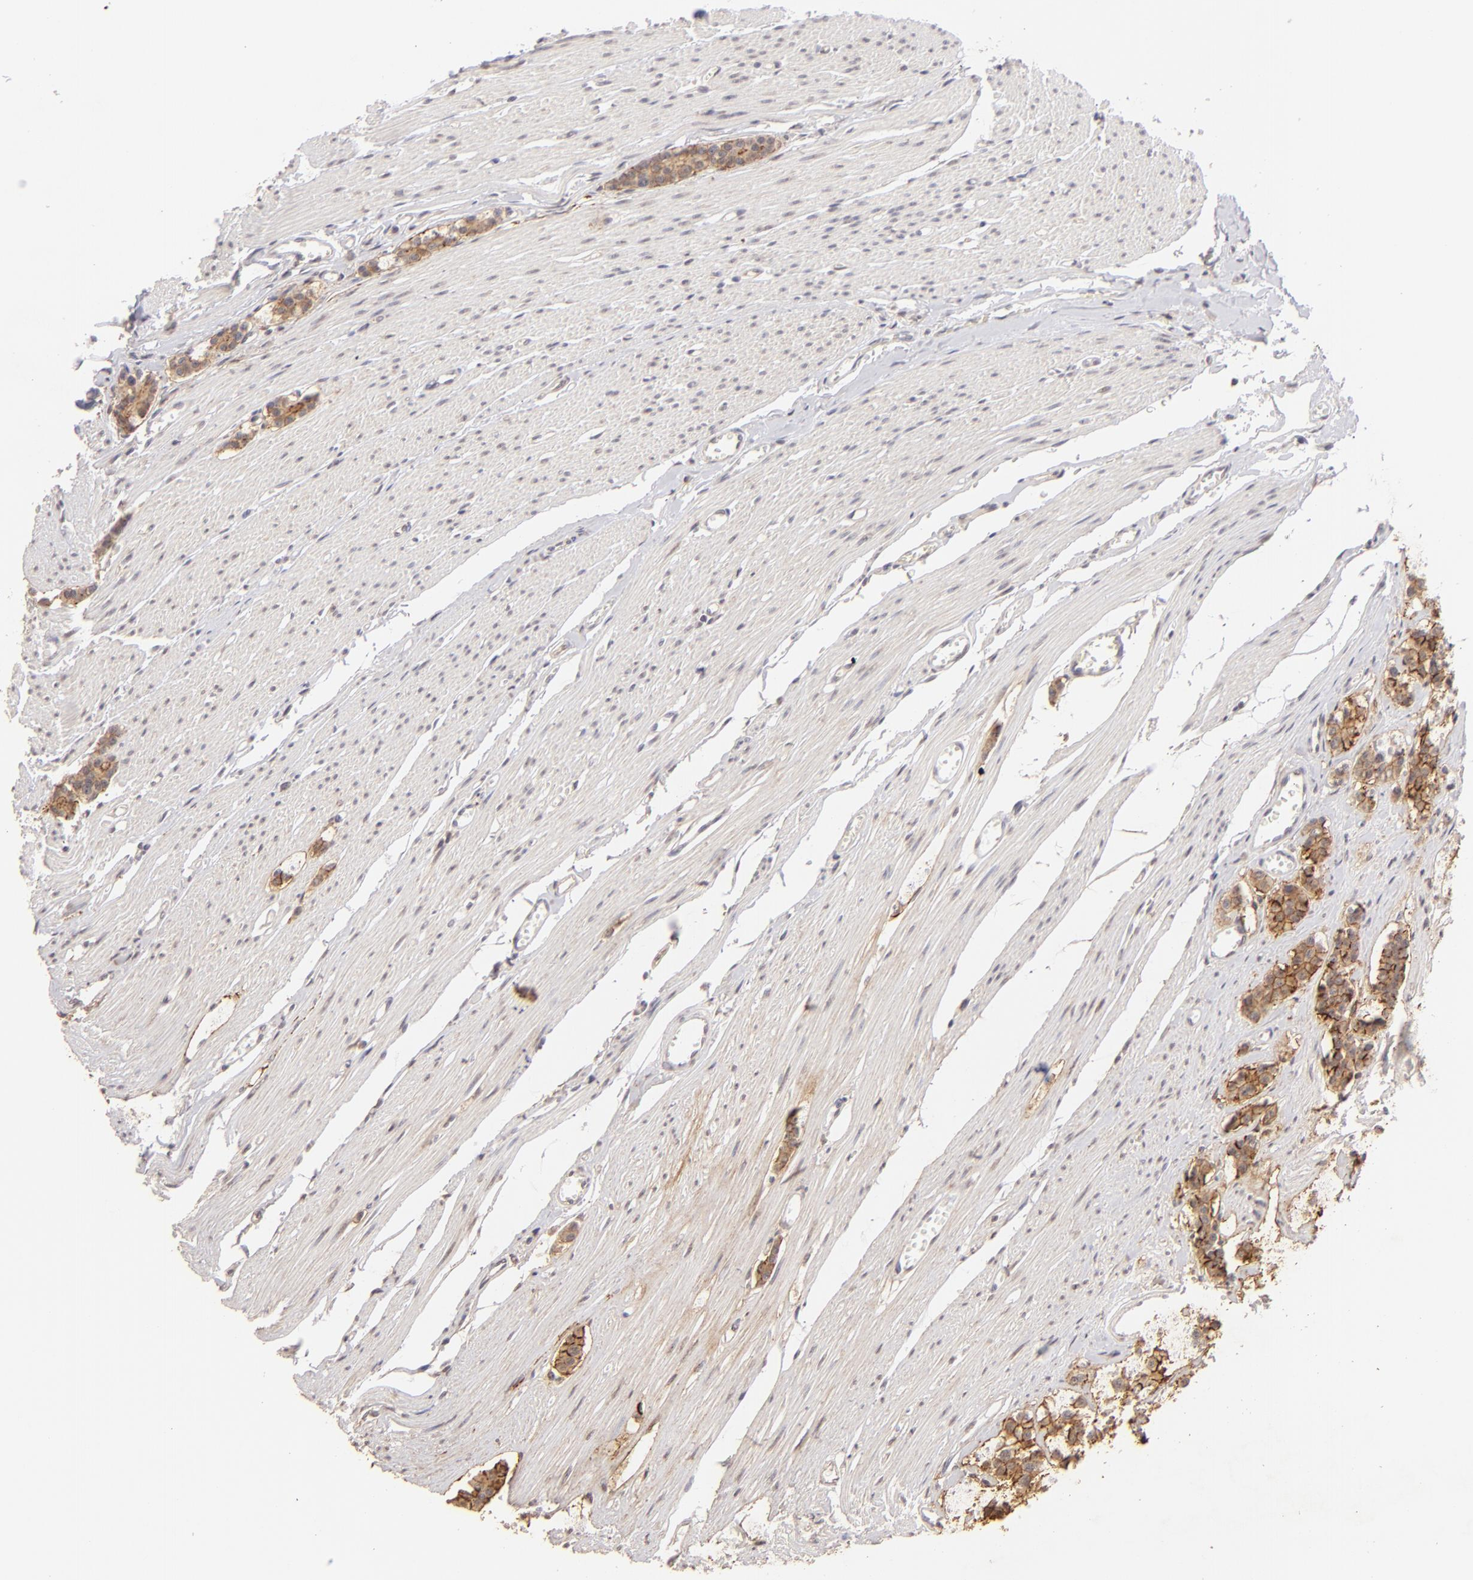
{"staining": {"intensity": "moderate", "quantity": ">75%", "location": "cytoplasmic/membranous"}, "tissue": "carcinoid", "cell_type": "Tumor cells", "image_type": "cancer", "snomed": [{"axis": "morphology", "description": "Carcinoid, malignant, NOS"}, {"axis": "topography", "description": "Small intestine"}], "caption": "About >75% of tumor cells in human carcinoid (malignant) show moderate cytoplasmic/membranous protein staining as visualized by brown immunohistochemical staining.", "gene": "CLDN1", "patient": {"sex": "male", "age": 60}}